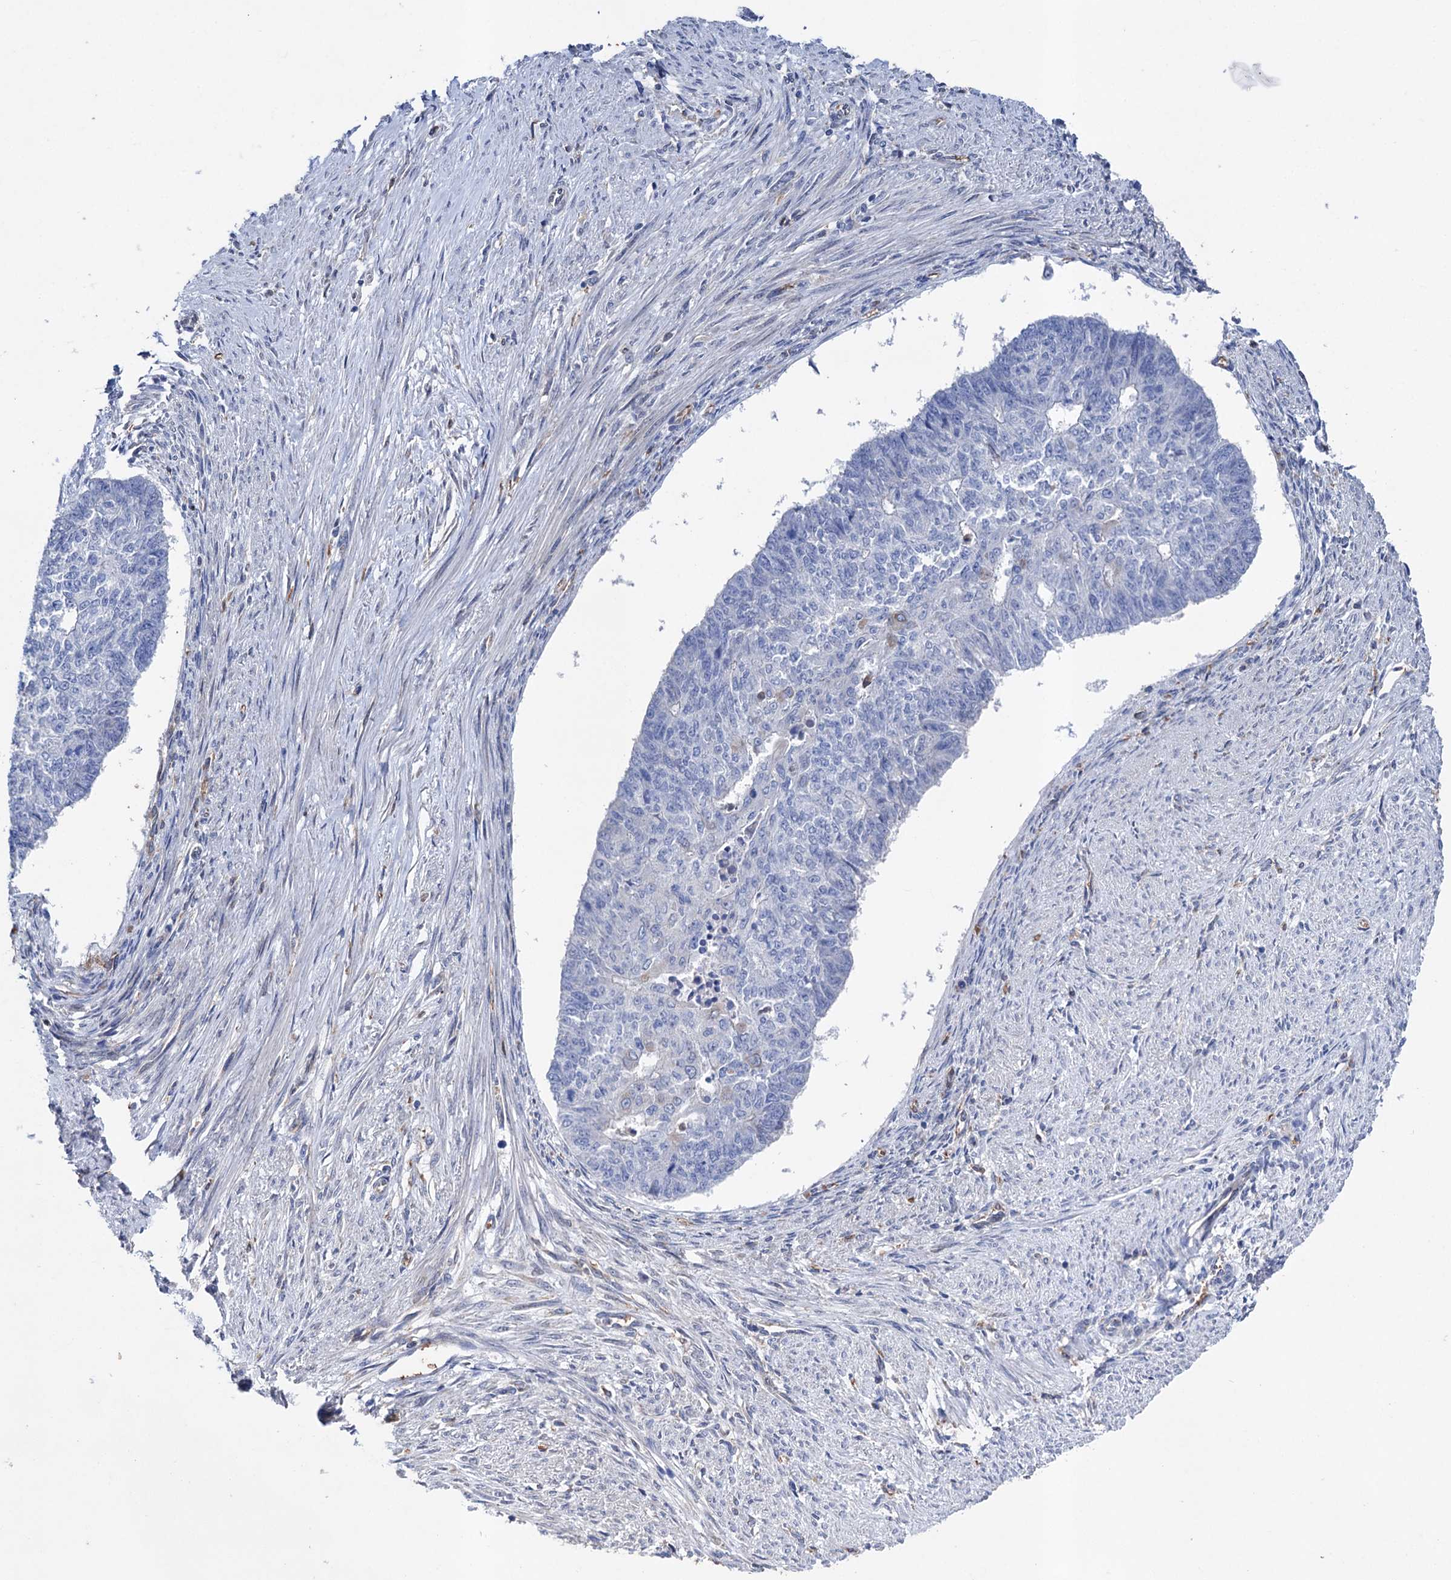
{"staining": {"intensity": "negative", "quantity": "none", "location": "none"}, "tissue": "endometrial cancer", "cell_type": "Tumor cells", "image_type": "cancer", "snomed": [{"axis": "morphology", "description": "Adenocarcinoma, NOS"}, {"axis": "topography", "description": "Endometrium"}], "caption": "DAB (3,3'-diaminobenzidine) immunohistochemical staining of adenocarcinoma (endometrial) shows no significant expression in tumor cells.", "gene": "STING1", "patient": {"sex": "female", "age": 32}}